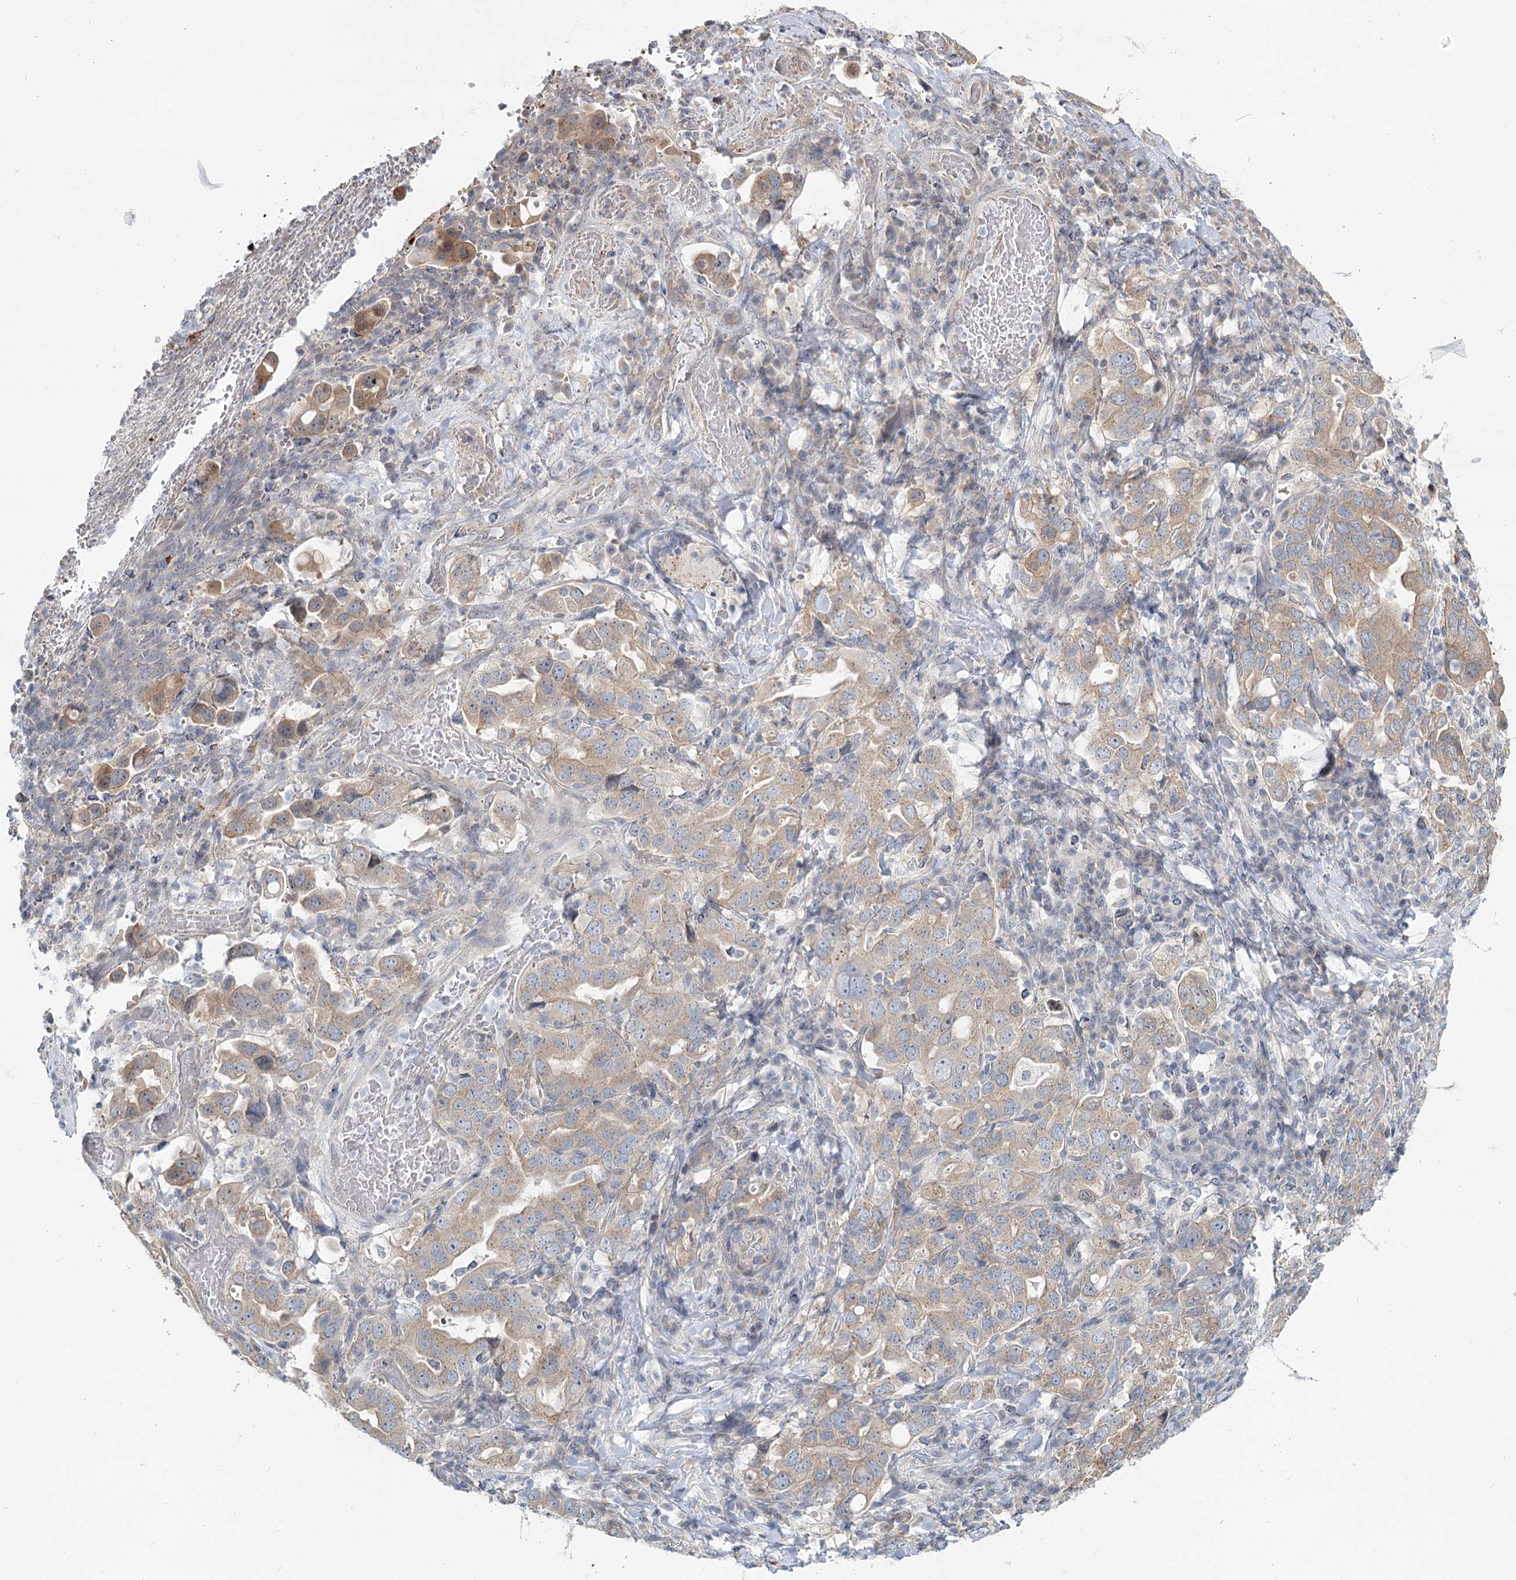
{"staining": {"intensity": "weak", "quantity": ">75%", "location": "cytoplasmic/membranous"}, "tissue": "stomach cancer", "cell_type": "Tumor cells", "image_type": "cancer", "snomed": [{"axis": "morphology", "description": "Adenocarcinoma, NOS"}, {"axis": "topography", "description": "Stomach, upper"}], "caption": "A histopathology image showing weak cytoplasmic/membranous expression in approximately >75% of tumor cells in stomach cancer, as visualized by brown immunohistochemical staining.", "gene": "SPINK13", "patient": {"sex": "male", "age": 62}}